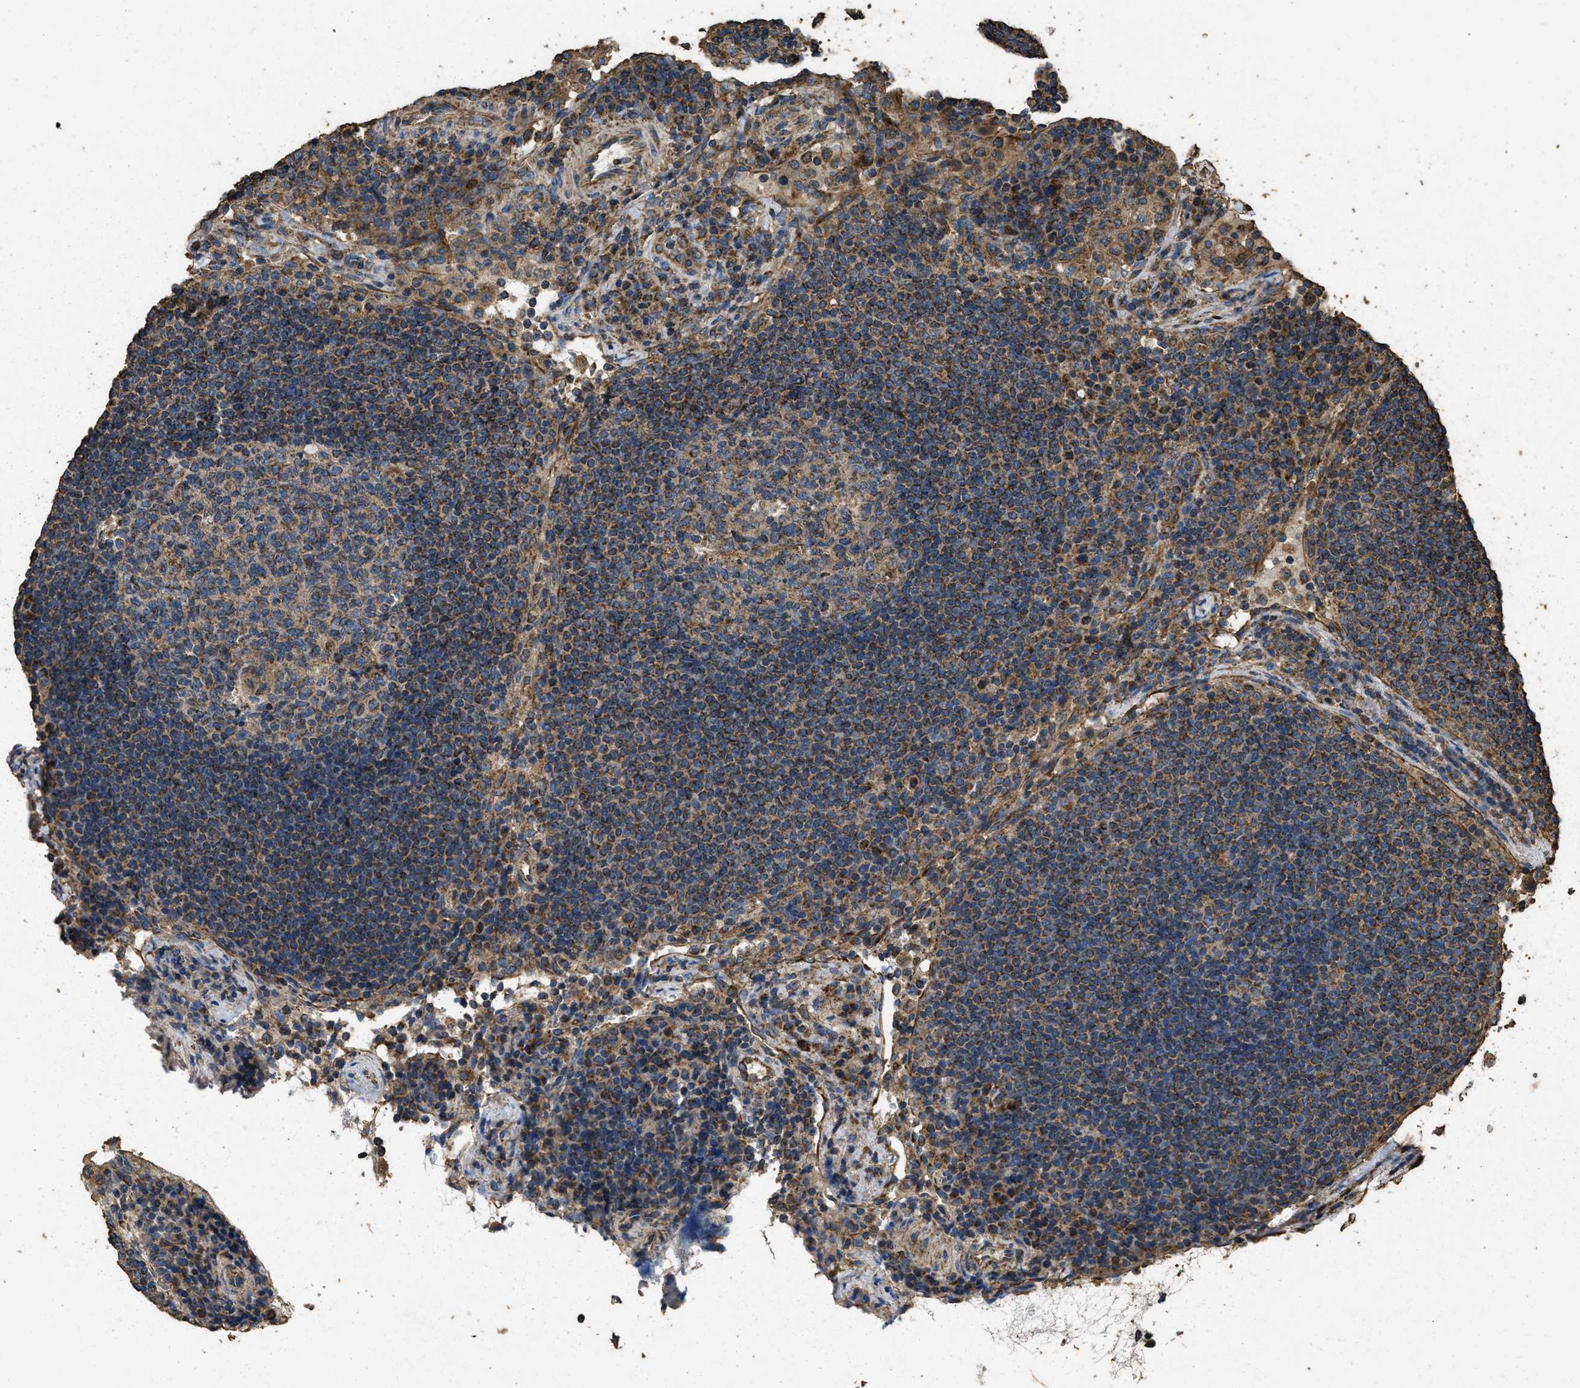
{"staining": {"intensity": "moderate", "quantity": ">75%", "location": "cytoplasmic/membranous"}, "tissue": "lymph node", "cell_type": "Germinal center cells", "image_type": "normal", "snomed": [{"axis": "morphology", "description": "Normal tissue, NOS"}, {"axis": "topography", "description": "Lymph node"}], "caption": "Protein analysis of unremarkable lymph node exhibits moderate cytoplasmic/membranous expression in about >75% of germinal center cells. Using DAB (3,3'-diaminobenzidine) (brown) and hematoxylin (blue) stains, captured at high magnification using brightfield microscopy.", "gene": "CYRIA", "patient": {"sex": "female", "age": 53}}